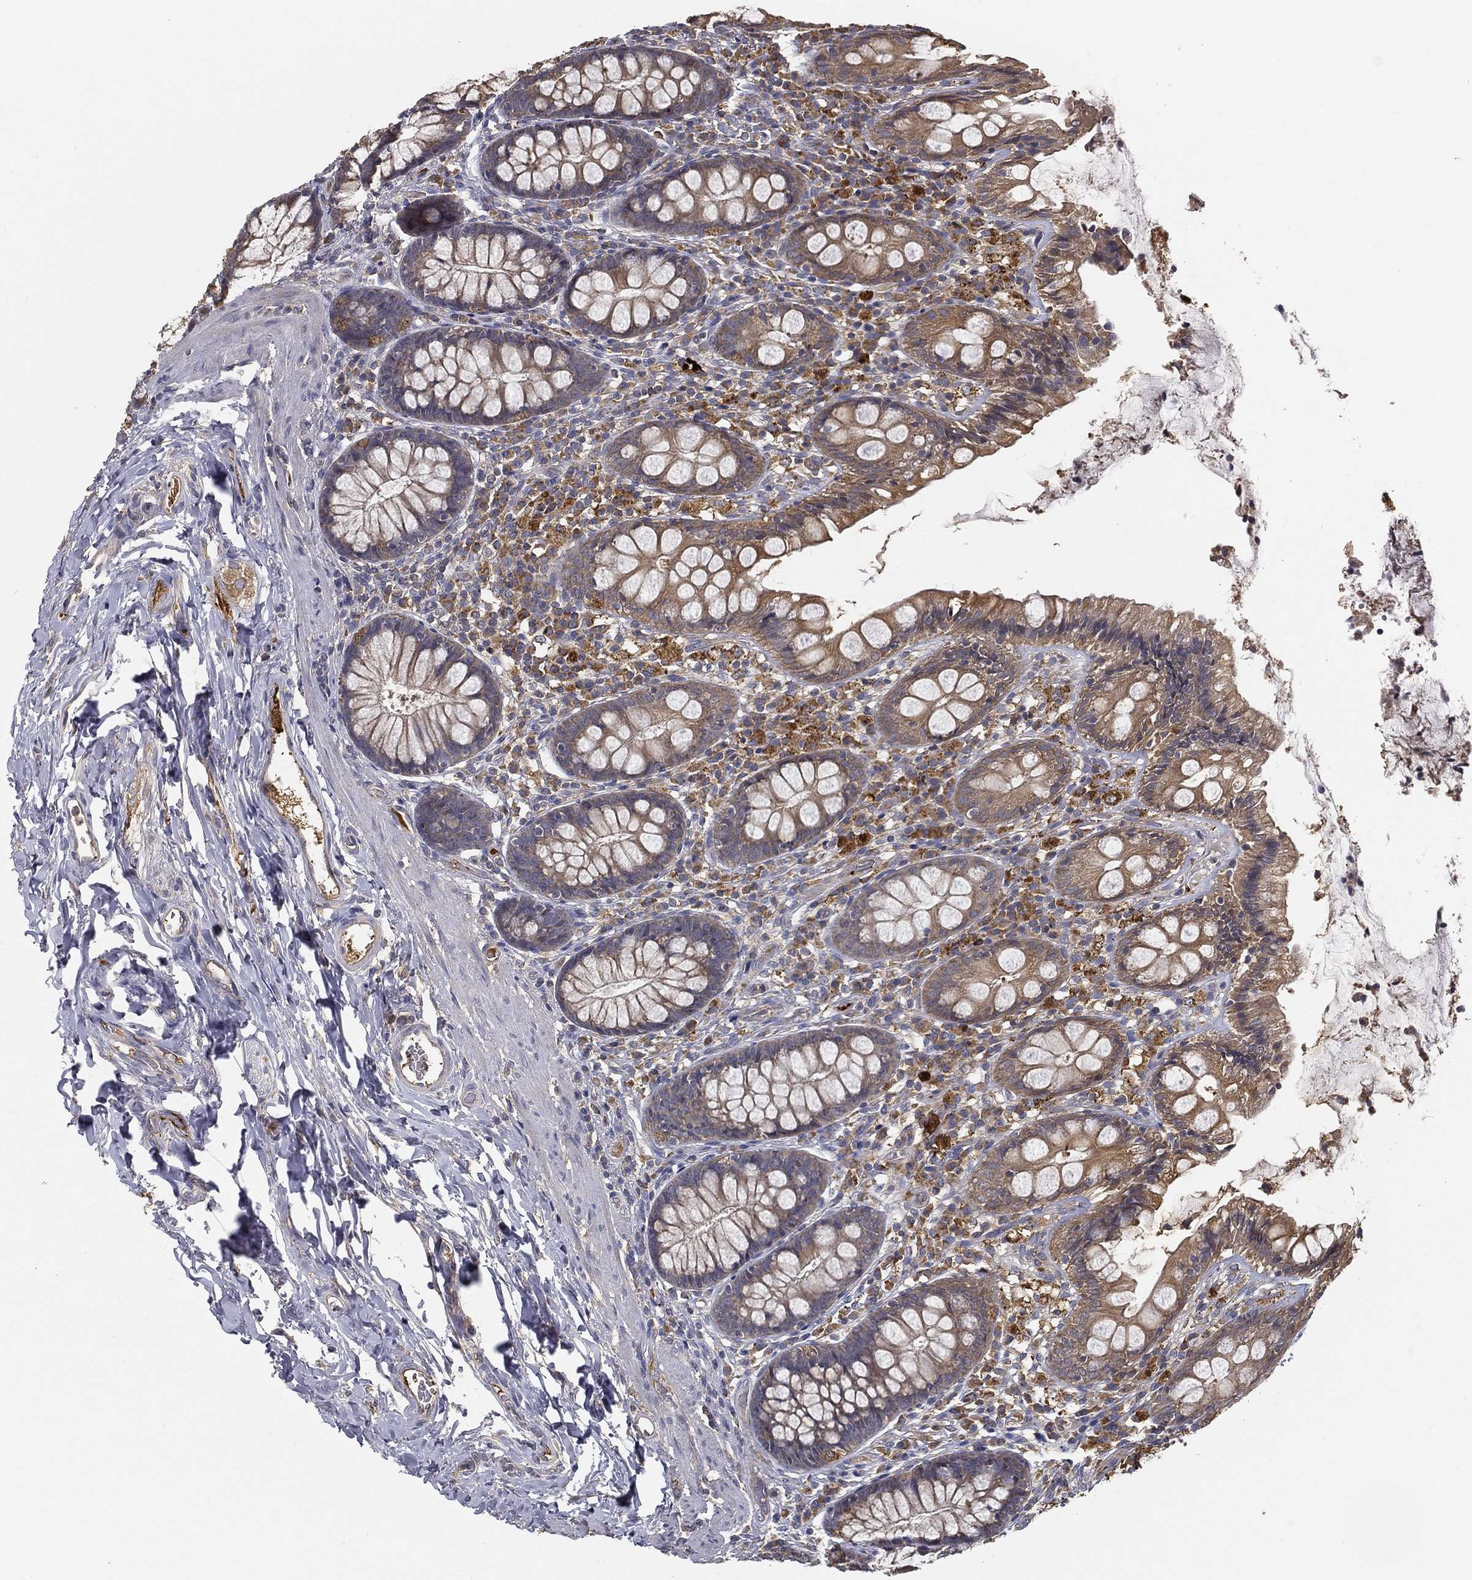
{"staining": {"intensity": "negative", "quantity": "none", "location": "none"}, "tissue": "colon", "cell_type": "Endothelial cells", "image_type": "normal", "snomed": [{"axis": "morphology", "description": "Normal tissue, NOS"}, {"axis": "topography", "description": "Colon"}], "caption": "The image reveals no significant positivity in endothelial cells of colon.", "gene": "MT", "patient": {"sex": "female", "age": 86}}